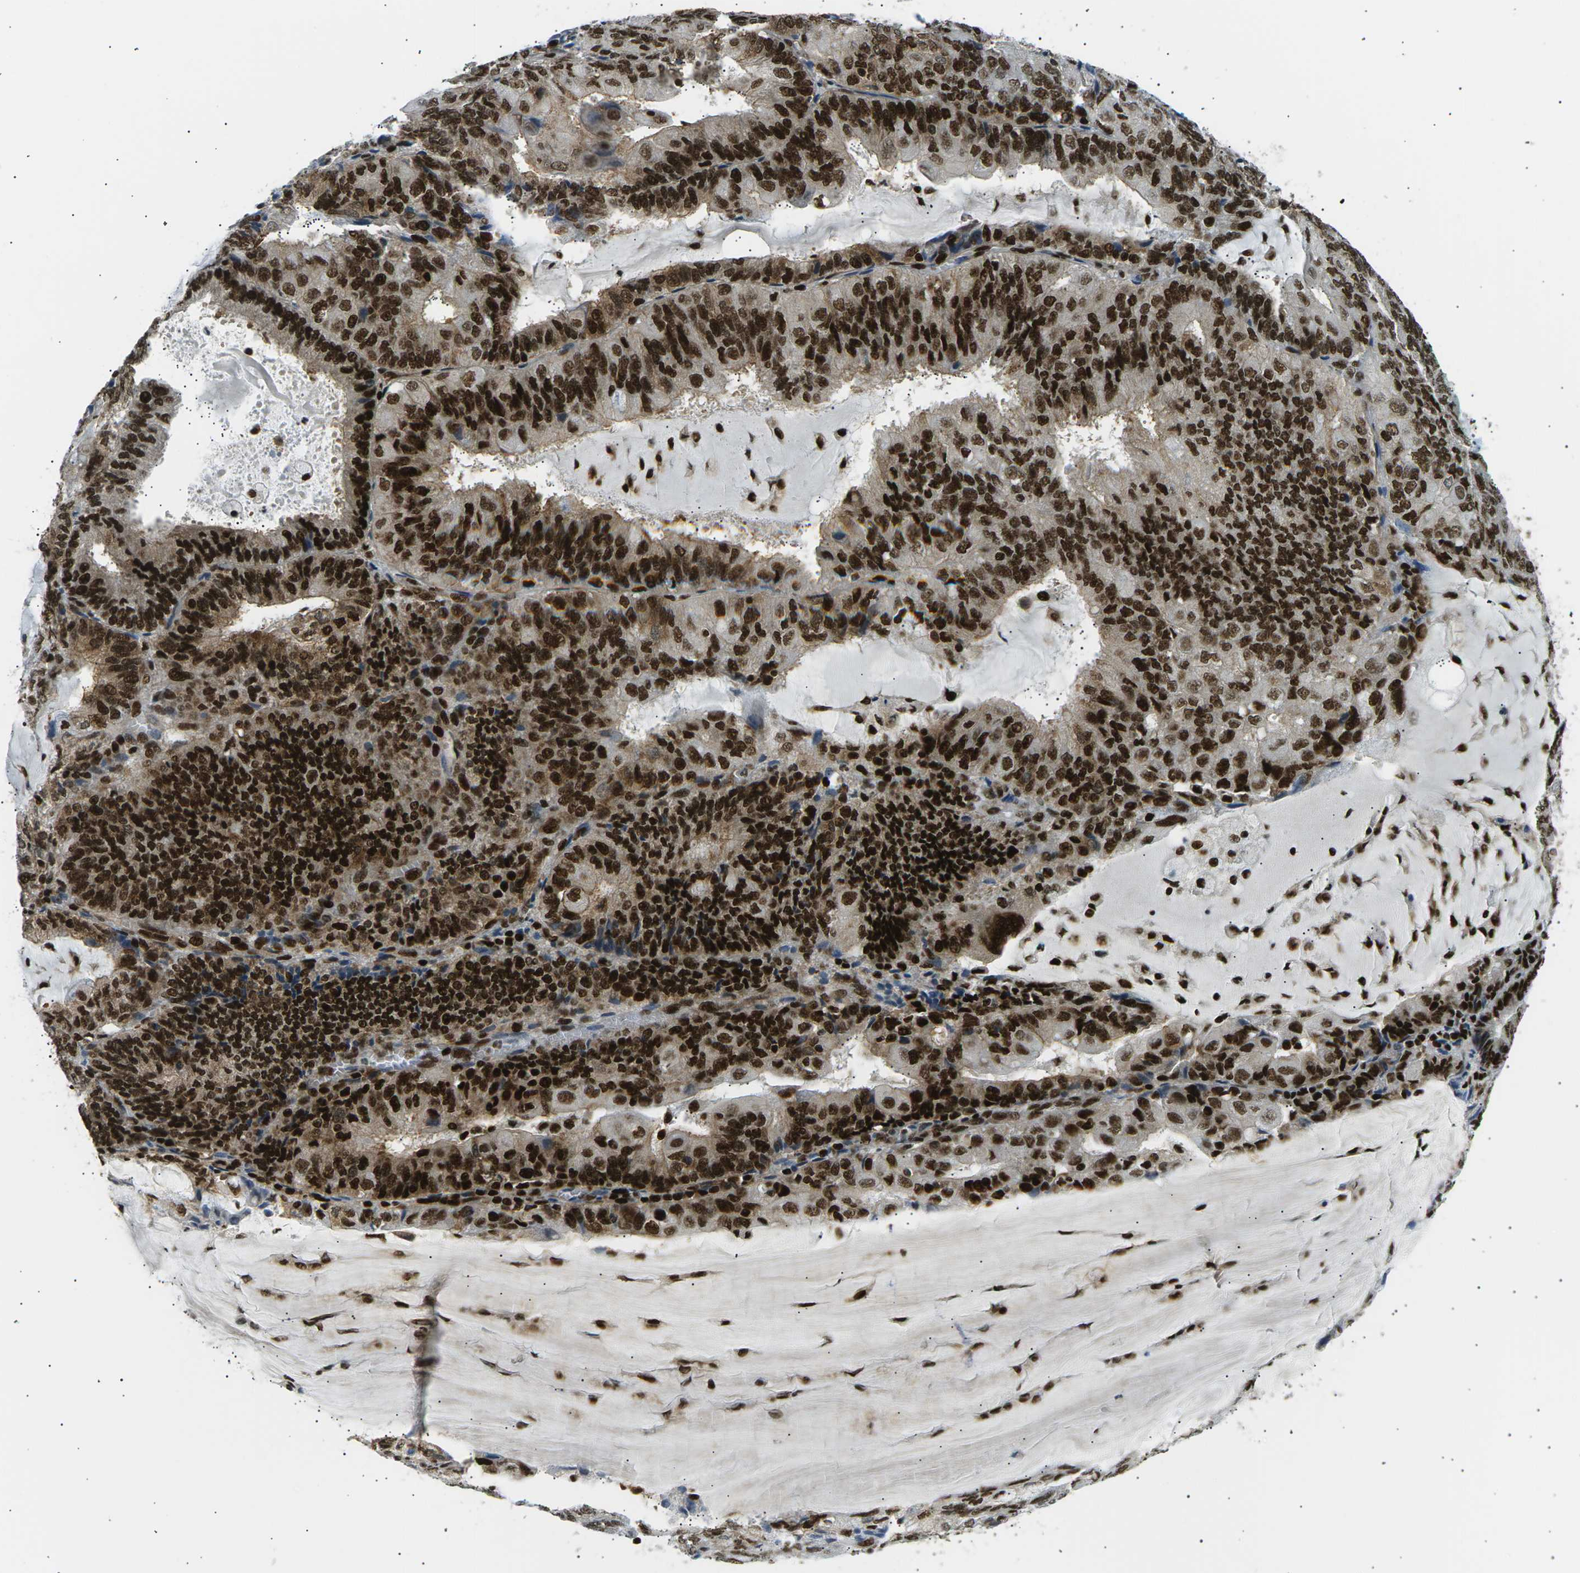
{"staining": {"intensity": "strong", "quantity": ">75%", "location": "cytoplasmic/membranous,nuclear"}, "tissue": "endometrial cancer", "cell_type": "Tumor cells", "image_type": "cancer", "snomed": [{"axis": "morphology", "description": "Adenocarcinoma, NOS"}, {"axis": "topography", "description": "Endometrium"}], "caption": "Immunohistochemical staining of endometrial cancer (adenocarcinoma) displays high levels of strong cytoplasmic/membranous and nuclear protein positivity in approximately >75% of tumor cells.", "gene": "RPA2", "patient": {"sex": "female", "age": 81}}